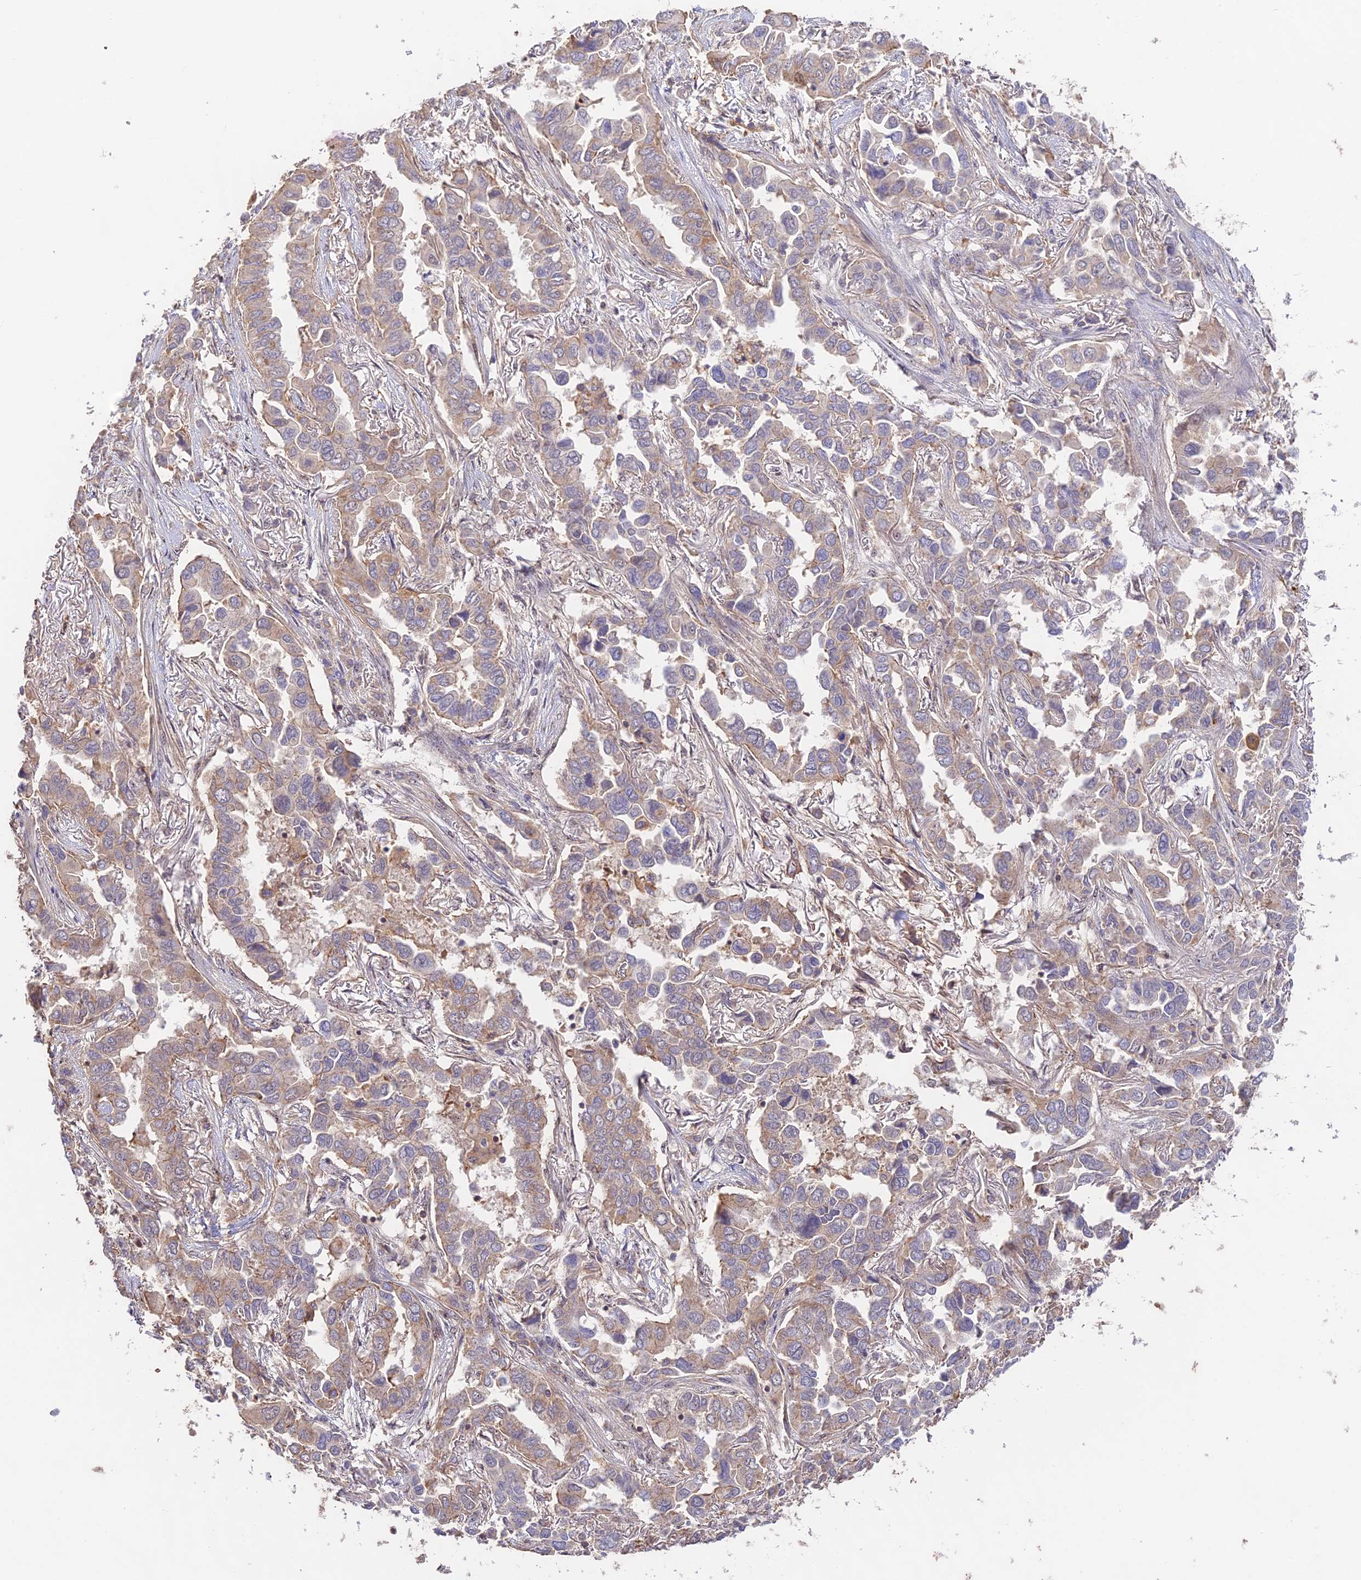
{"staining": {"intensity": "weak", "quantity": "<25%", "location": "cytoplasmic/membranous"}, "tissue": "lung cancer", "cell_type": "Tumor cells", "image_type": "cancer", "snomed": [{"axis": "morphology", "description": "Adenocarcinoma, NOS"}, {"axis": "topography", "description": "Lung"}], "caption": "Immunohistochemistry (IHC) of lung cancer shows no staining in tumor cells.", "gene": "CLCF1", "patient": {"sex": "female", "age": 76}}